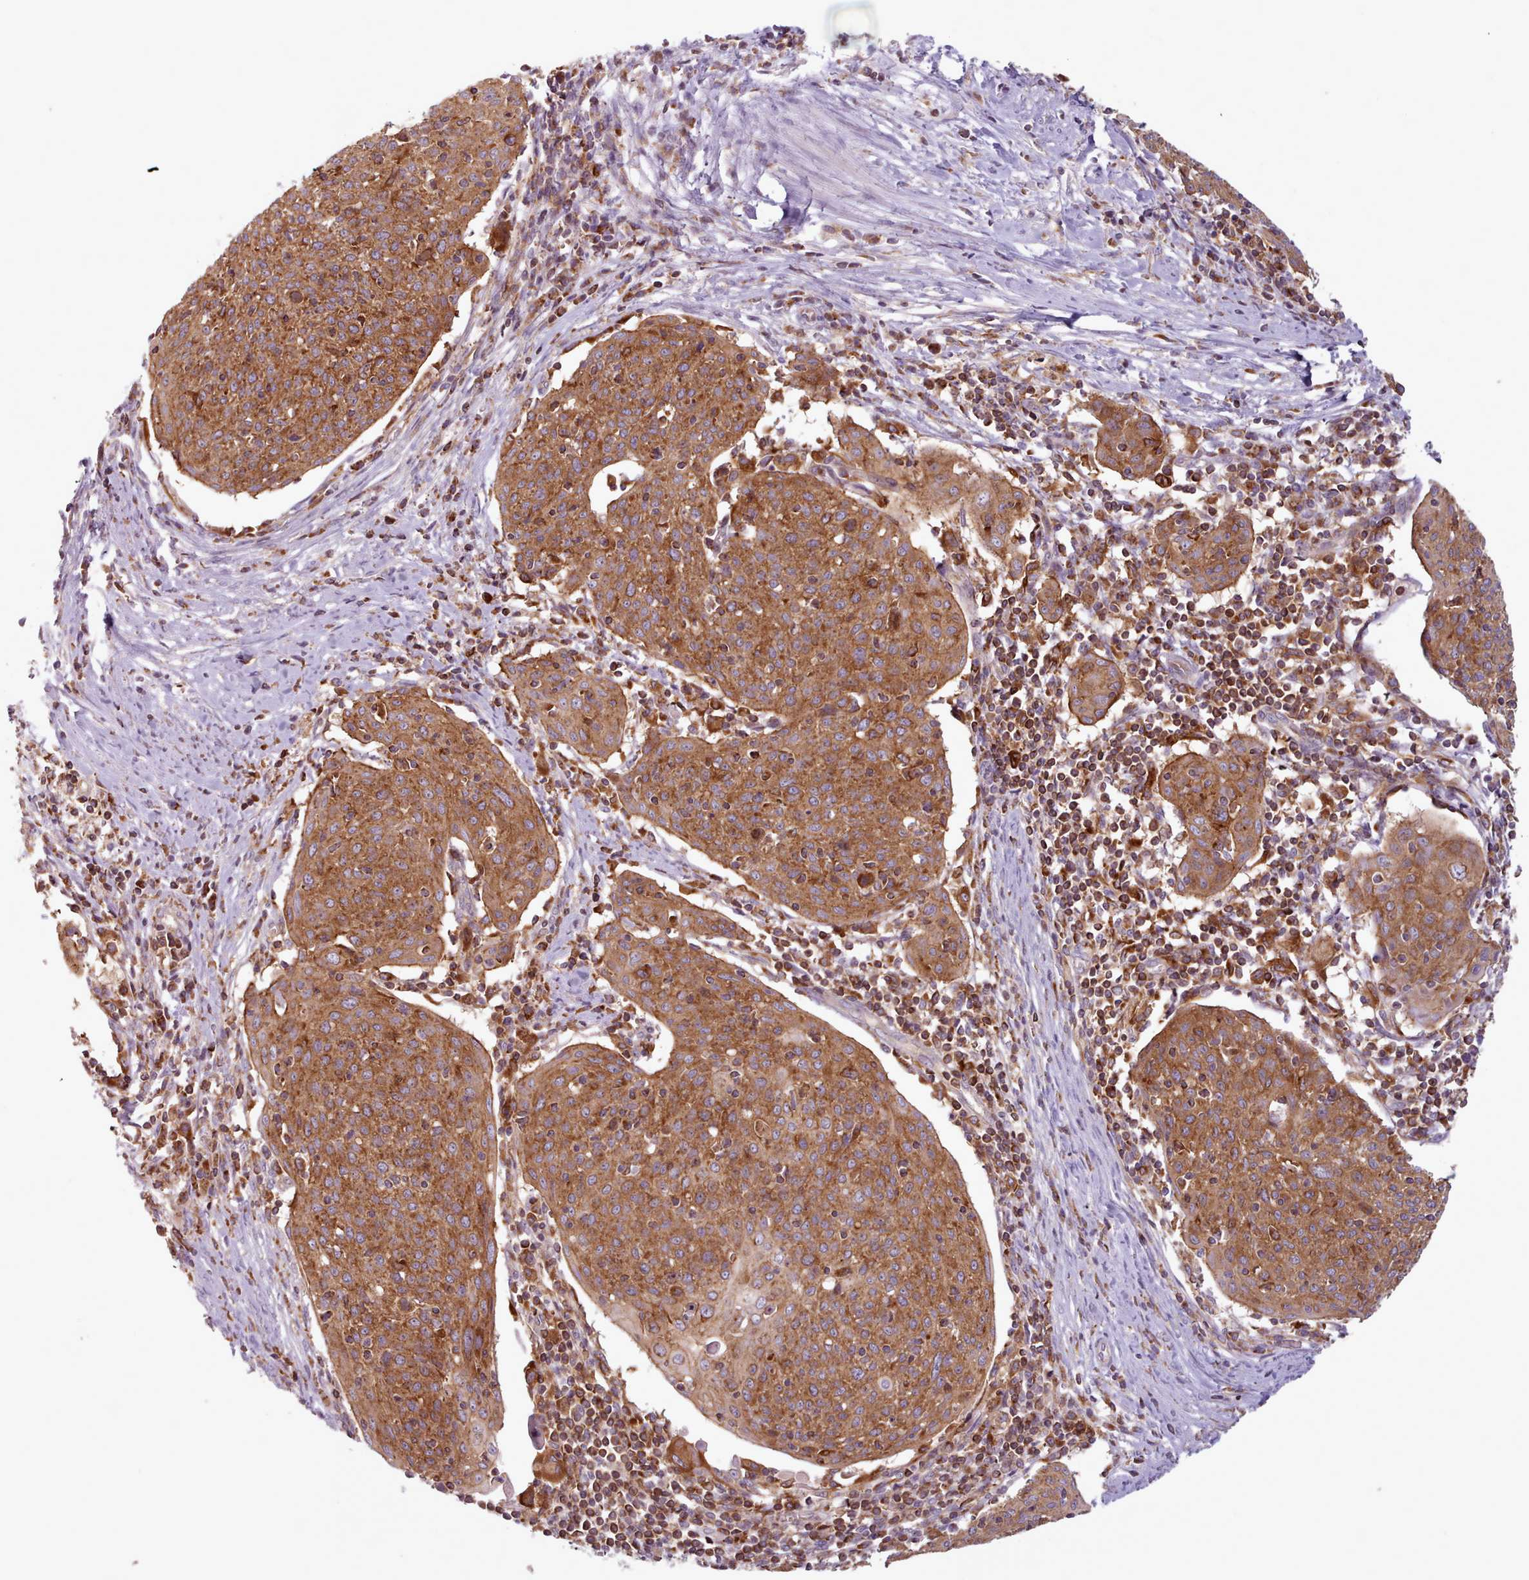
{"staining": {"intensity": "strong", "quantity": ">75%", "location": "cytoplasmic/membranous"}, "tissue": "cervical cancer", "cell_type": "Tumor cells", "image_type": "cancer", "snomed": [{"axis": "morphology", "description": "Squamous cell carcinoma, NOS"}, {"axis": "topography", "description": "Cervix"}], "caption": "This micrograph displays IHC staining of squamous cell carcinoma (cervical), with high strong cytoplasmic/membranous staining in approximately >75% of tumor cells.", "gene": "CRYBG1", "patient": {"sex": "female", "age": 67}}